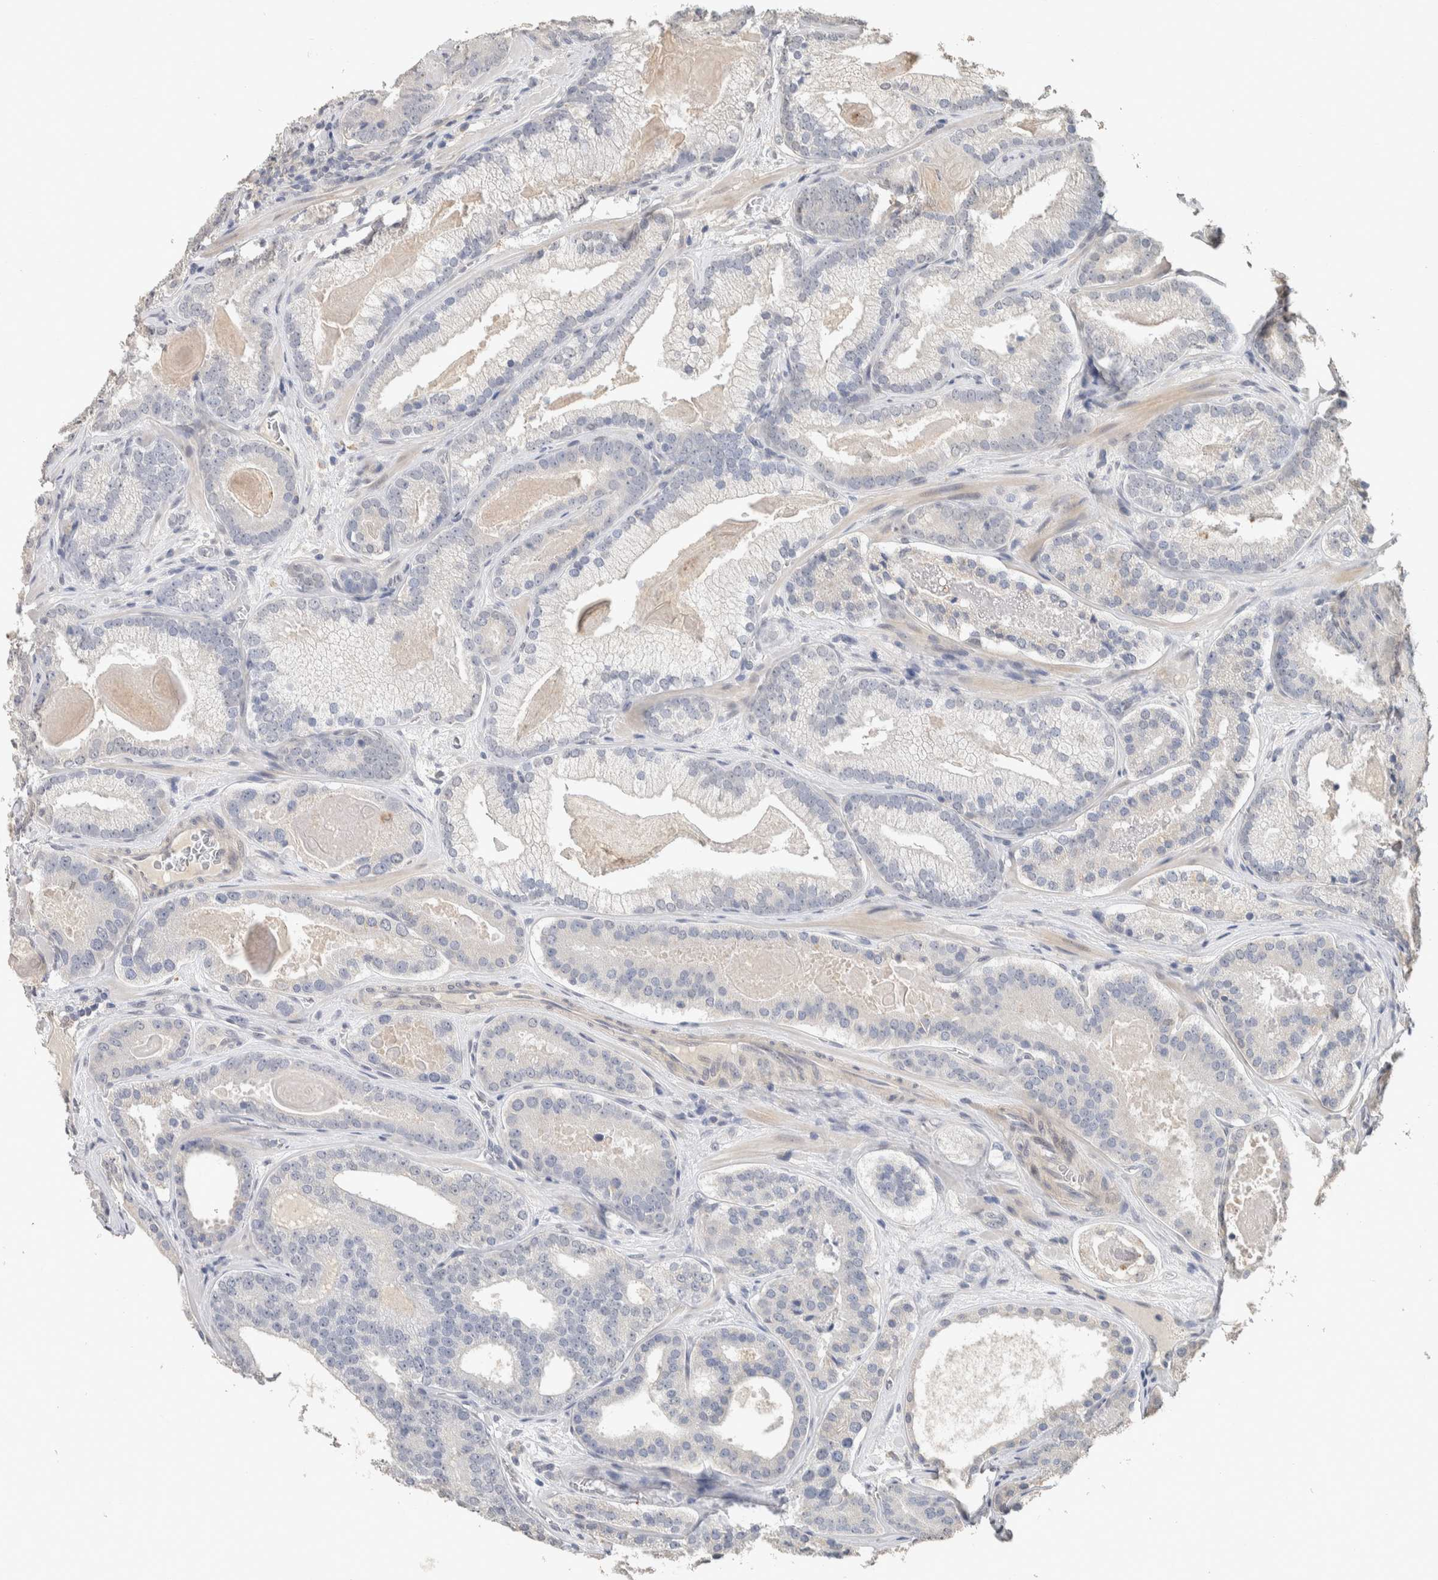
{"staining": {"intensity": "negative", "quantity": "none", "location": "none"}, "tissue": "prostate cancer", "cell_type": "Tumor cells", "image_type": "cancer", "snomed": [{"axis": "morphology", "description": "Adenocarcinoma, High grade"}, {"axis": "topography", "description": "Prostate"}], "caption": "This is a histopathology image of immunohistochemistry (IHC) staining of prostate cancer, which shows no expression in tumor cells.", "gene": "CYSRT1", "patient": {"sex": "male", "age": 60}}